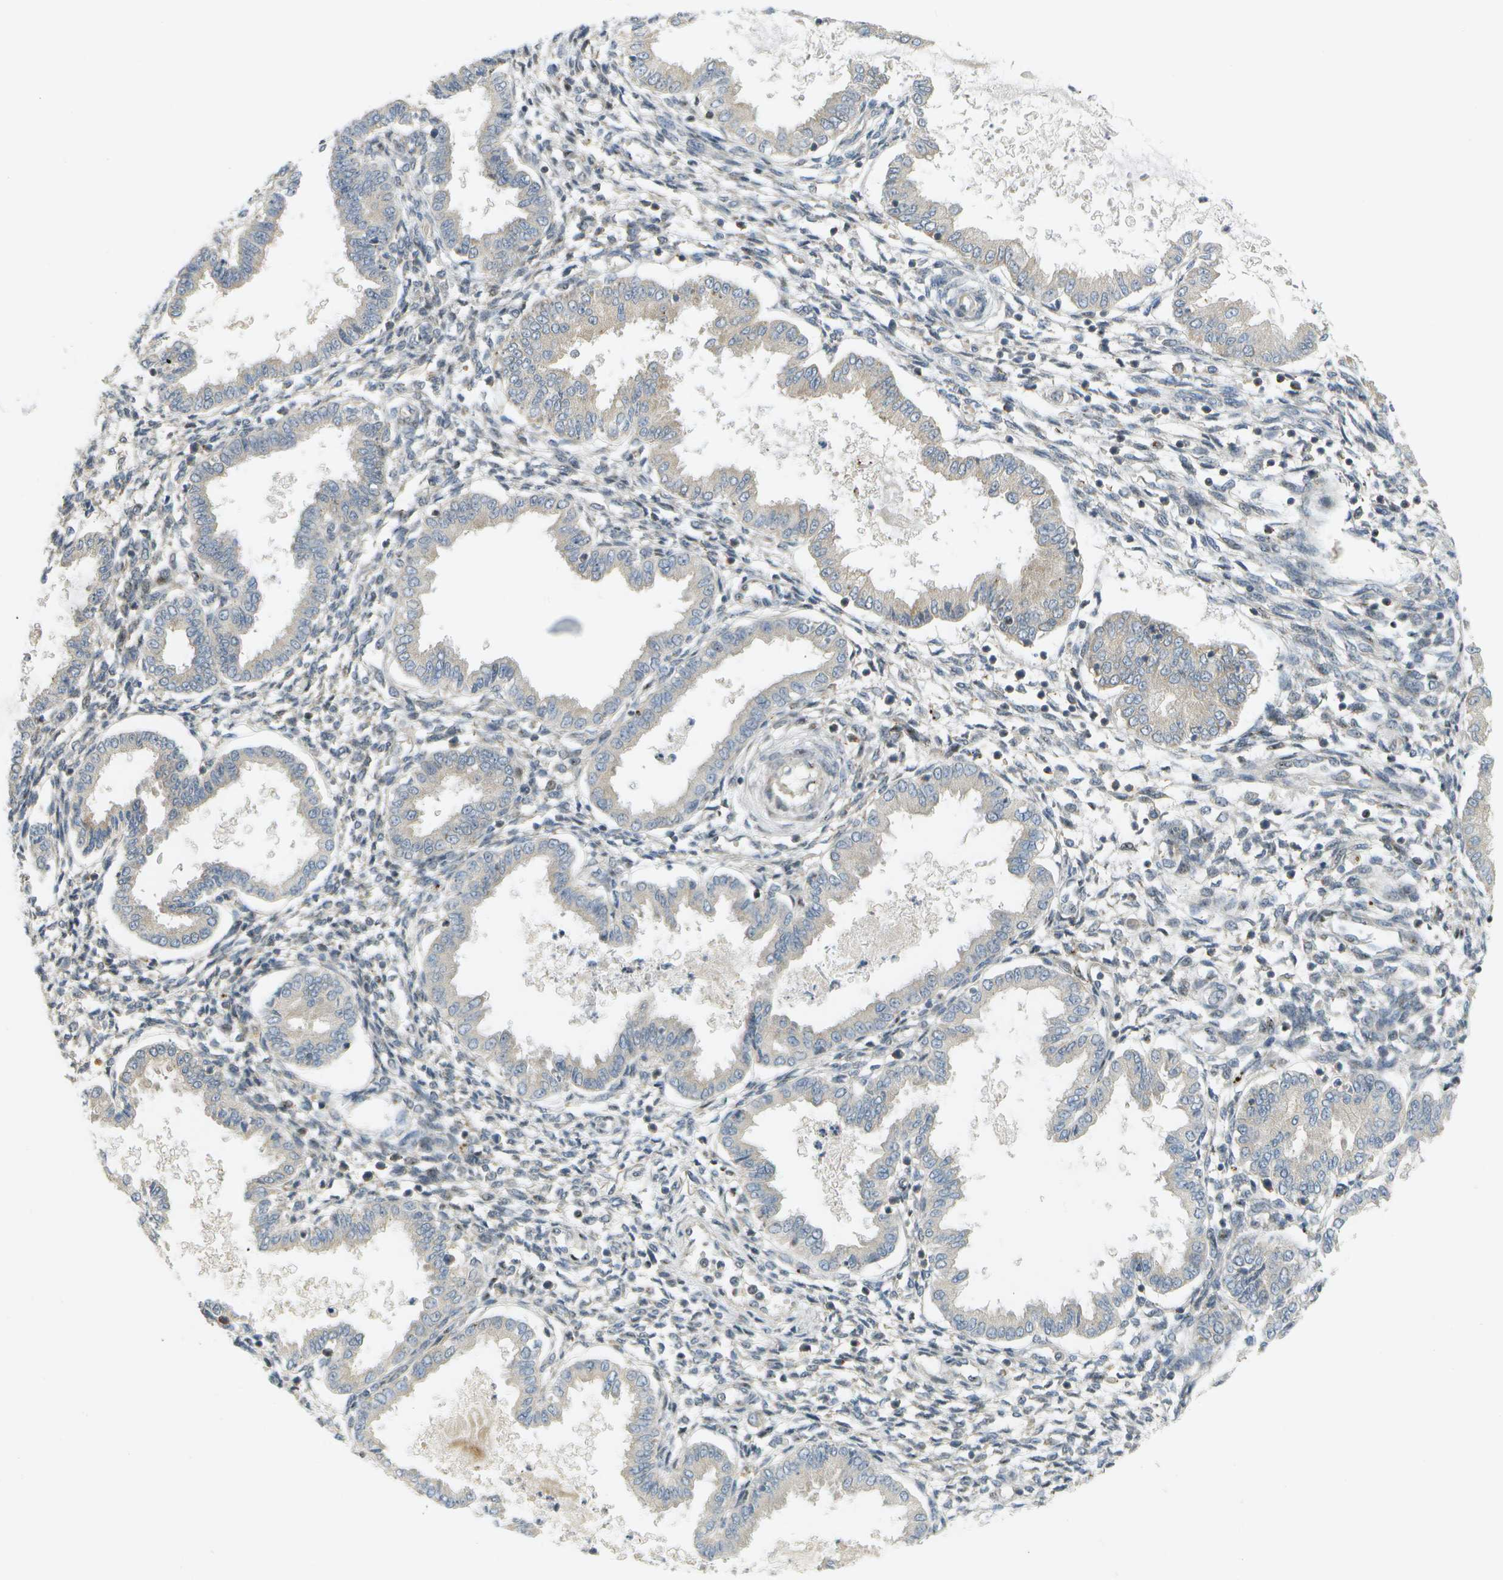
{"staining": {"intensity": "negative", "quantity": "none", "location": "none"}, "tissue": "endometrium", "cell_type": "Cells in endometrial stroma", "image_type": "normal", "snomed": [{"axis": "morphology", "description": "Normal tissue, NOS"}, {"axis": "topography", "description": "Endometrium"}], "caption": "A high-resolution micrograph shows immunohistochemistry (IHC) staining of normal endometrium, which shows no significant expression in cells in endometrial stroma.", "gene": "WNK2", "patient": {"sex": "female", "age": 33}}